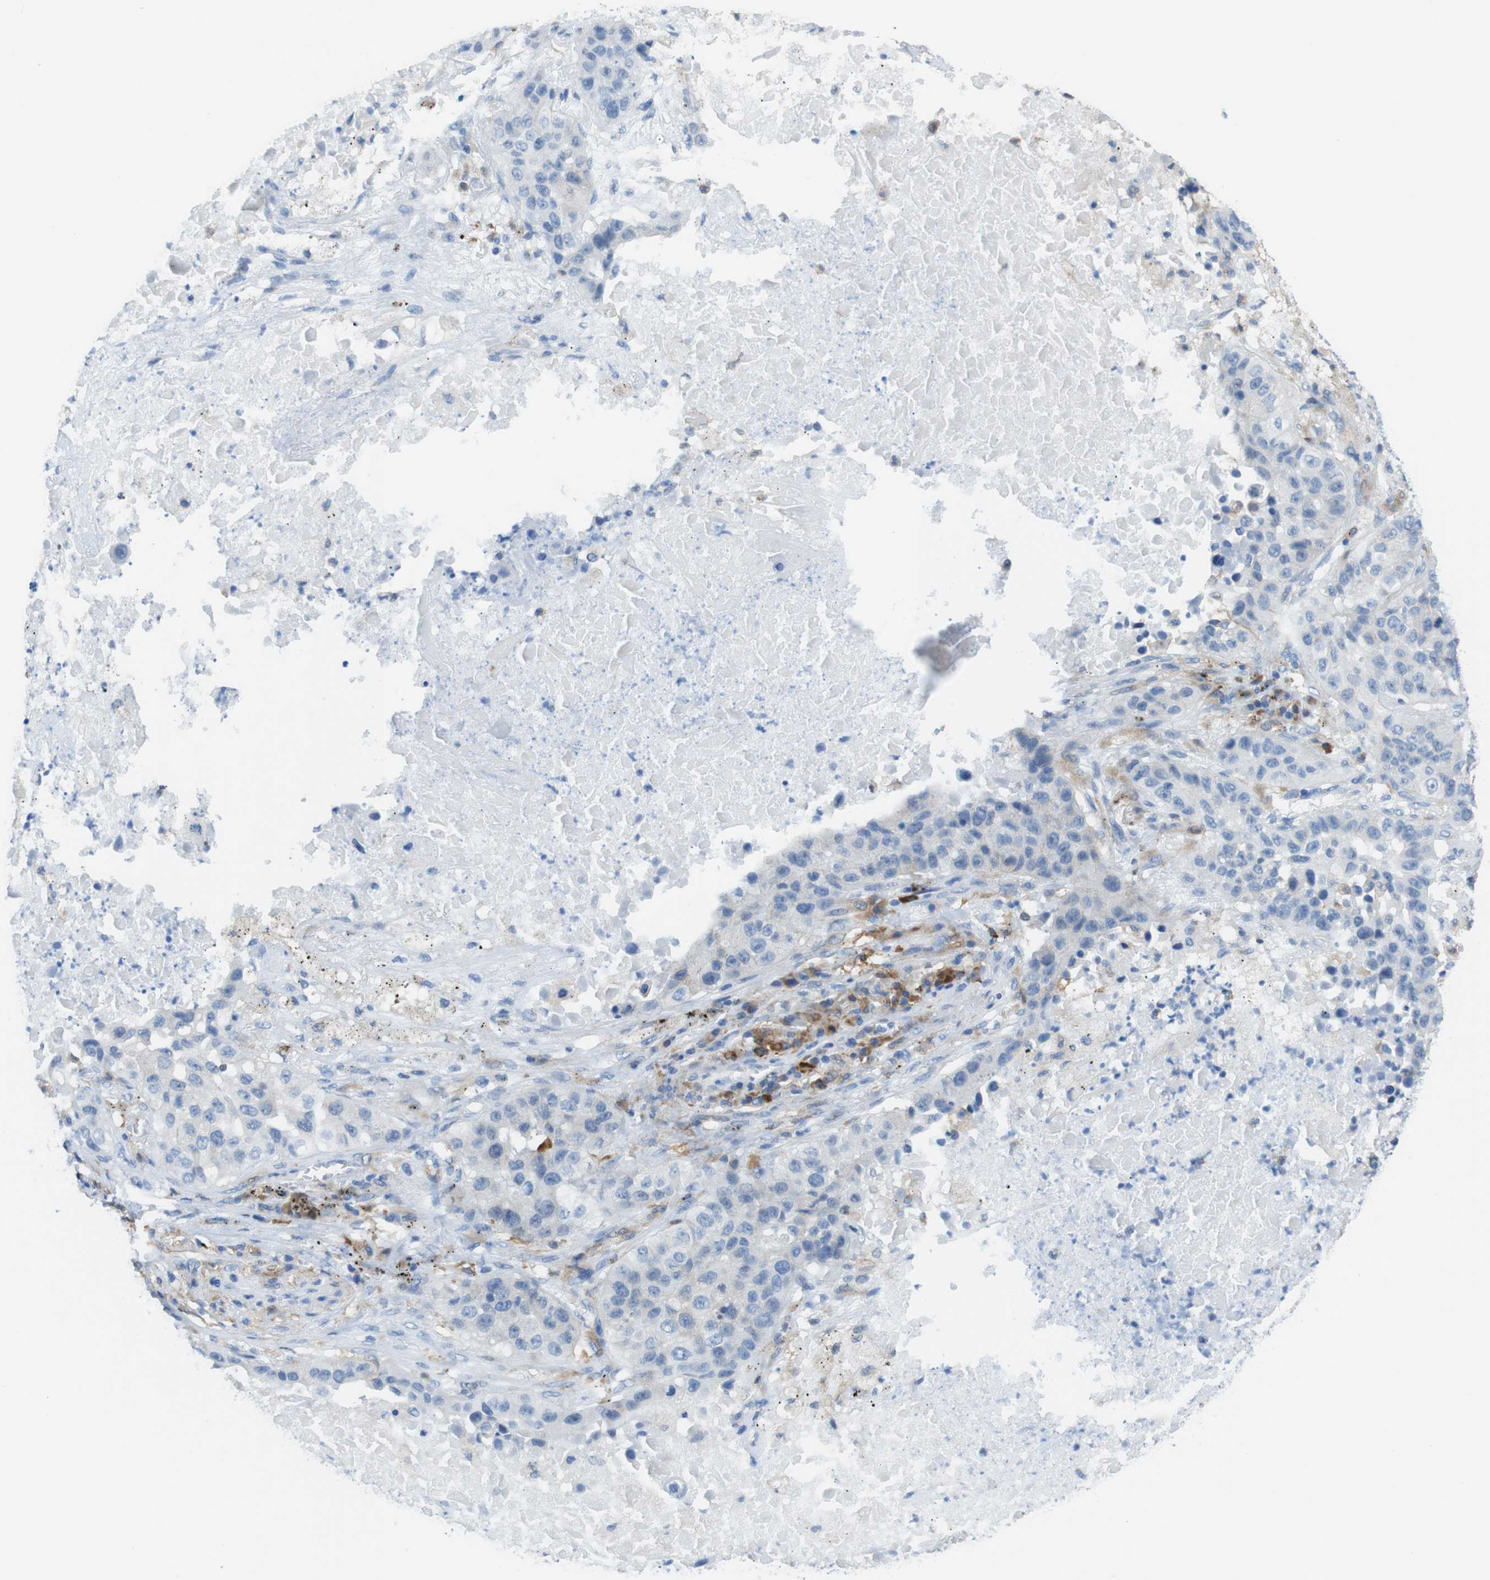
{"staining": {"intensity": "negative", "quantity": "none", "location": "none"}, "tissue": "lung cancer", "cell_type": "Tumor cells", "image_type": "cancer", "snomed": [{"axis": "morphology", "description": "Squamous cell carcinoma, NOS"}, {"axis": "topography", "description": "Lung"}], "caption": "This is a histopathology image of immunohistochemistry staining of lung cancer (squamous cell carcinoma), which shows no positivity in tumor cells.", "gene": "CLMN", "patient": {"sex": "male", "age": 57}}